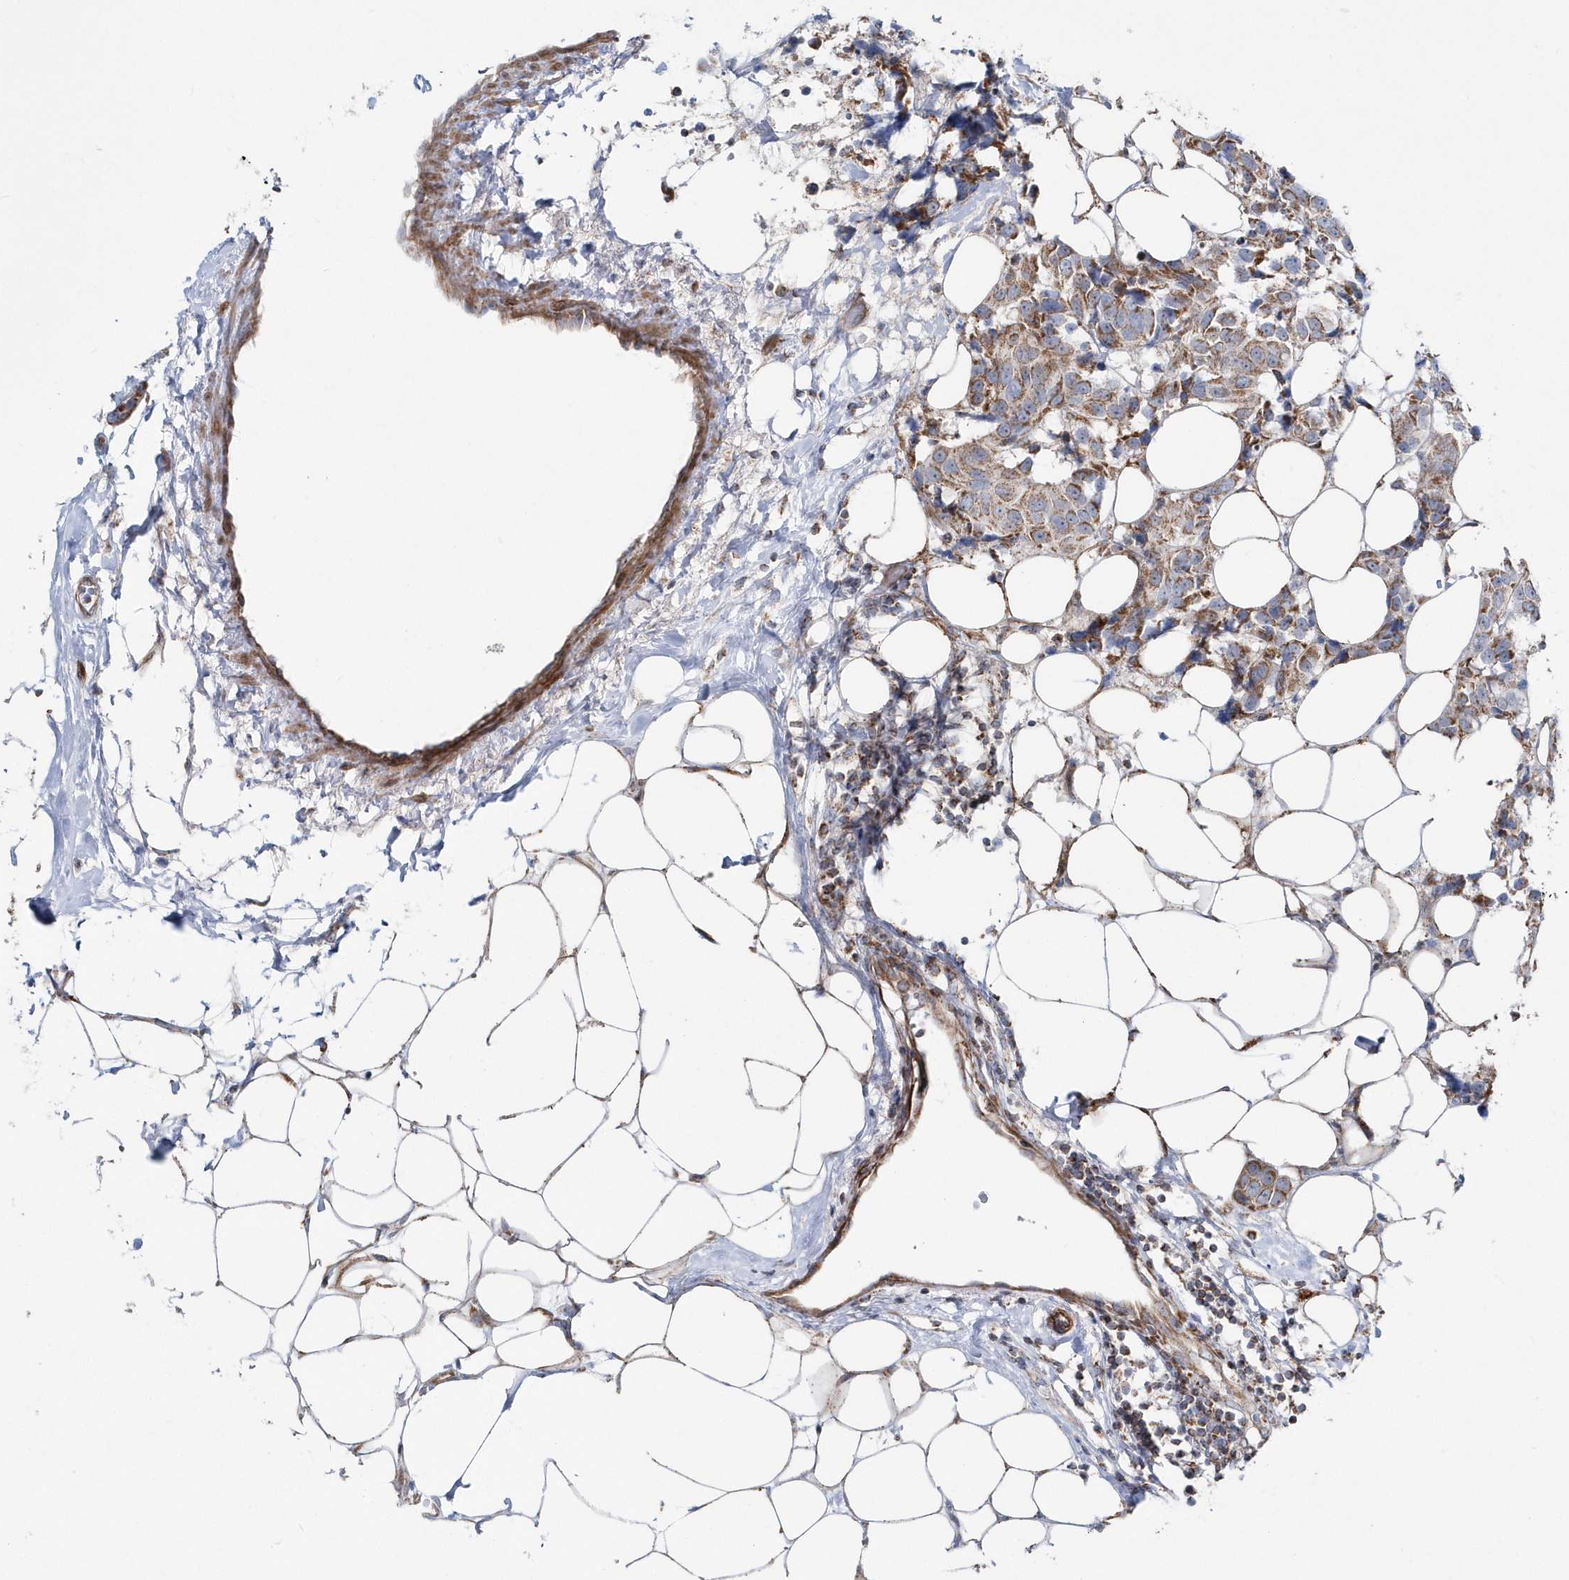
{"staining": {"intensity": "moderate", "quantity": ">75%", "location": "cytoplasmic/membranous"}, "tissue": "breast cancer", "cell_type": "Tumor cells", "image_type": "cancer", "snomed": [{"axis": "morphology", "description": "Normal tissue, NOS"}, {"axis": "morphology", "description": "Duct carcinoma"}, {"axis": "topography", "description": "Breast"}], "caption": "Human intraductal carcinoma (breast) stained for a protein (brown) reveals moderate cytoplasmic/membranous positive expression in about >75% of tumor cells.", "gene": "OPA1", "patient": {"sex": "female", "age": 39}}